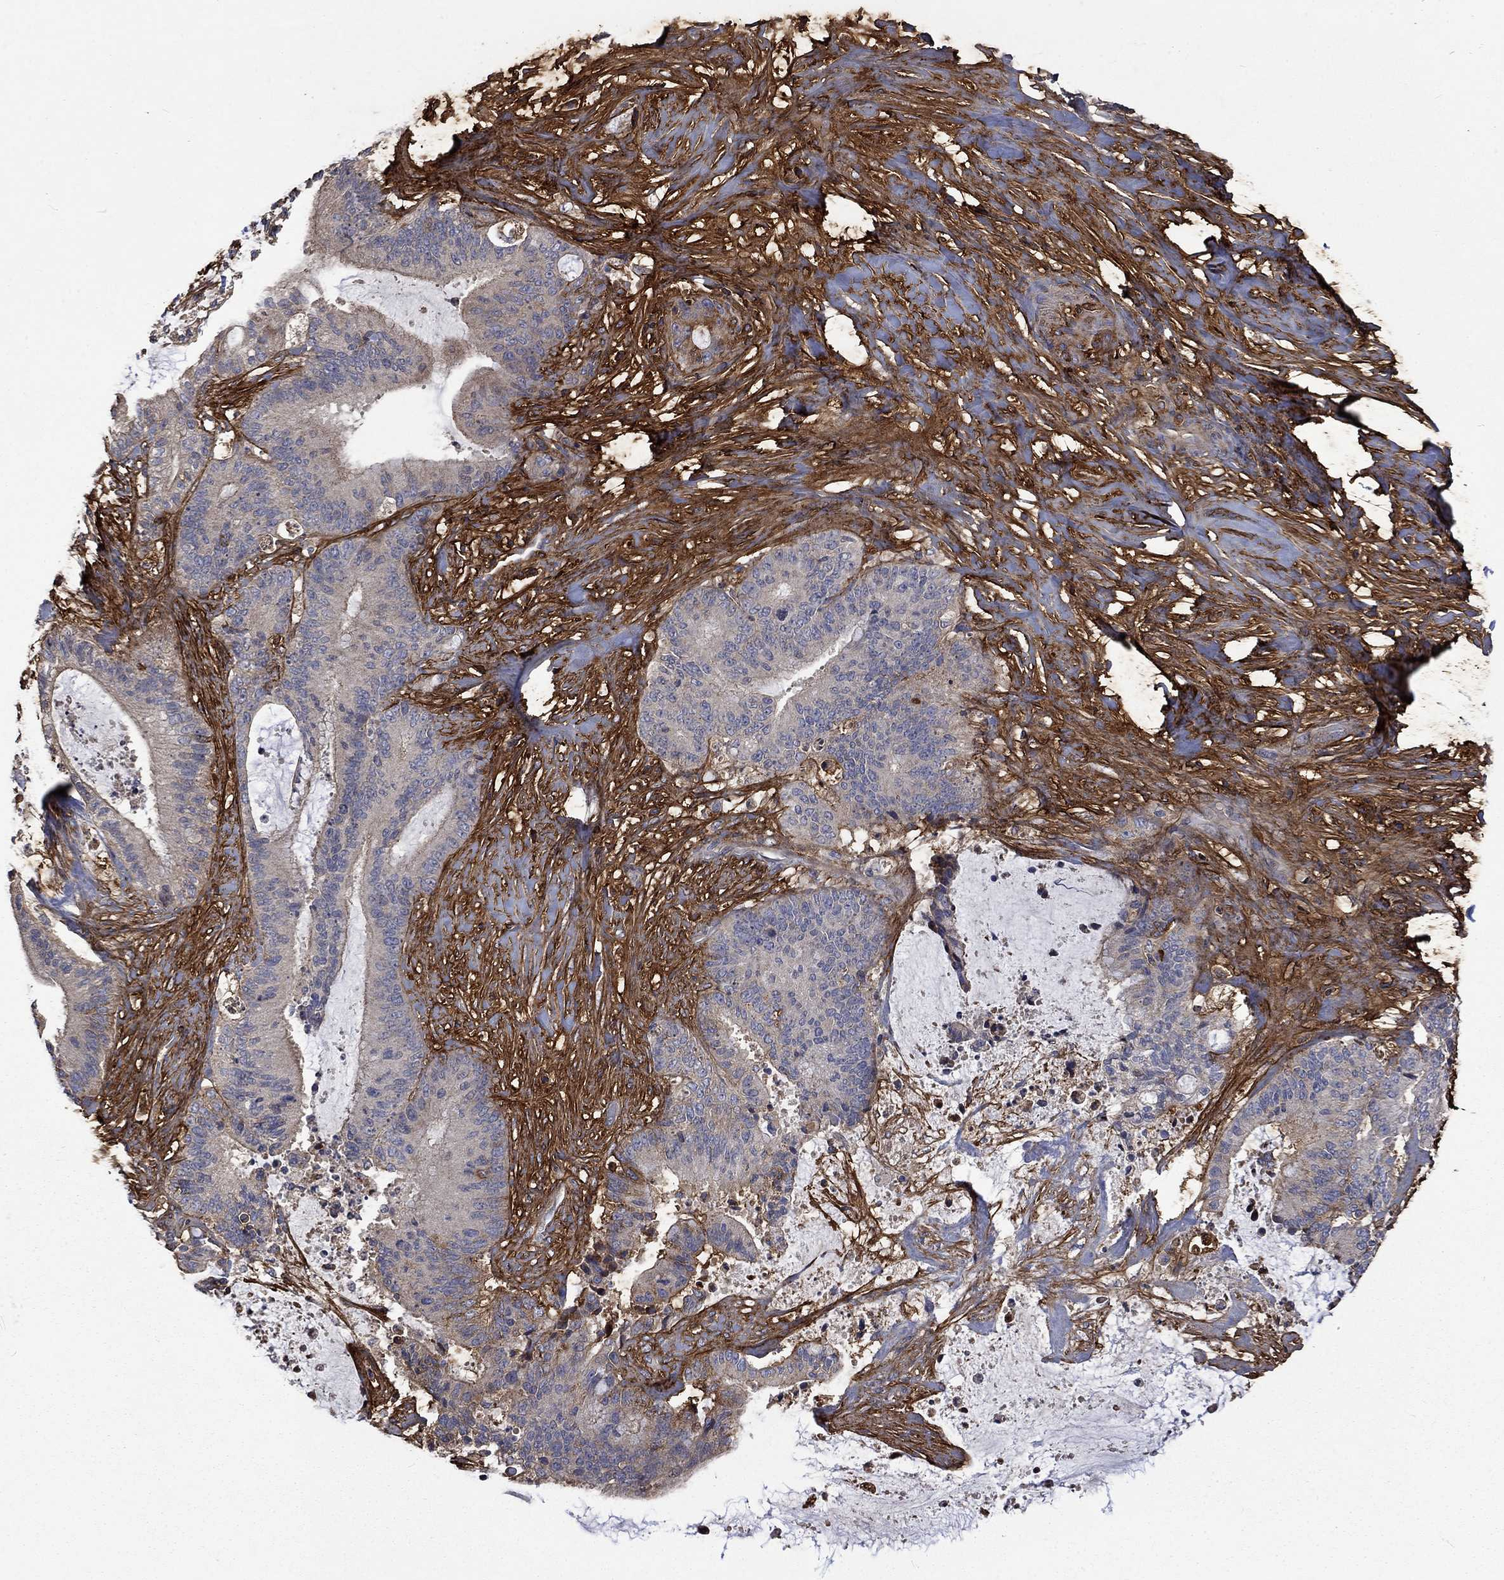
{"staining": {"intensity": "negative", "quantity": "none", "location": "none"}, "tissue": "liver cancer", "cell_type": "Tumor cells", "image_type": "cancer", "snomed": [{"axis": "morphology", "description": "Cholangiocarcinoma"}, {"axis": "topography", "description": "Liver"}], "caption": "Protein analysis of cholangiocarcinoma (liver) exhibits no significant positivity in tumor cells.", "gene": "VCAN", "patient": {"sex": "female", "age": 73}}